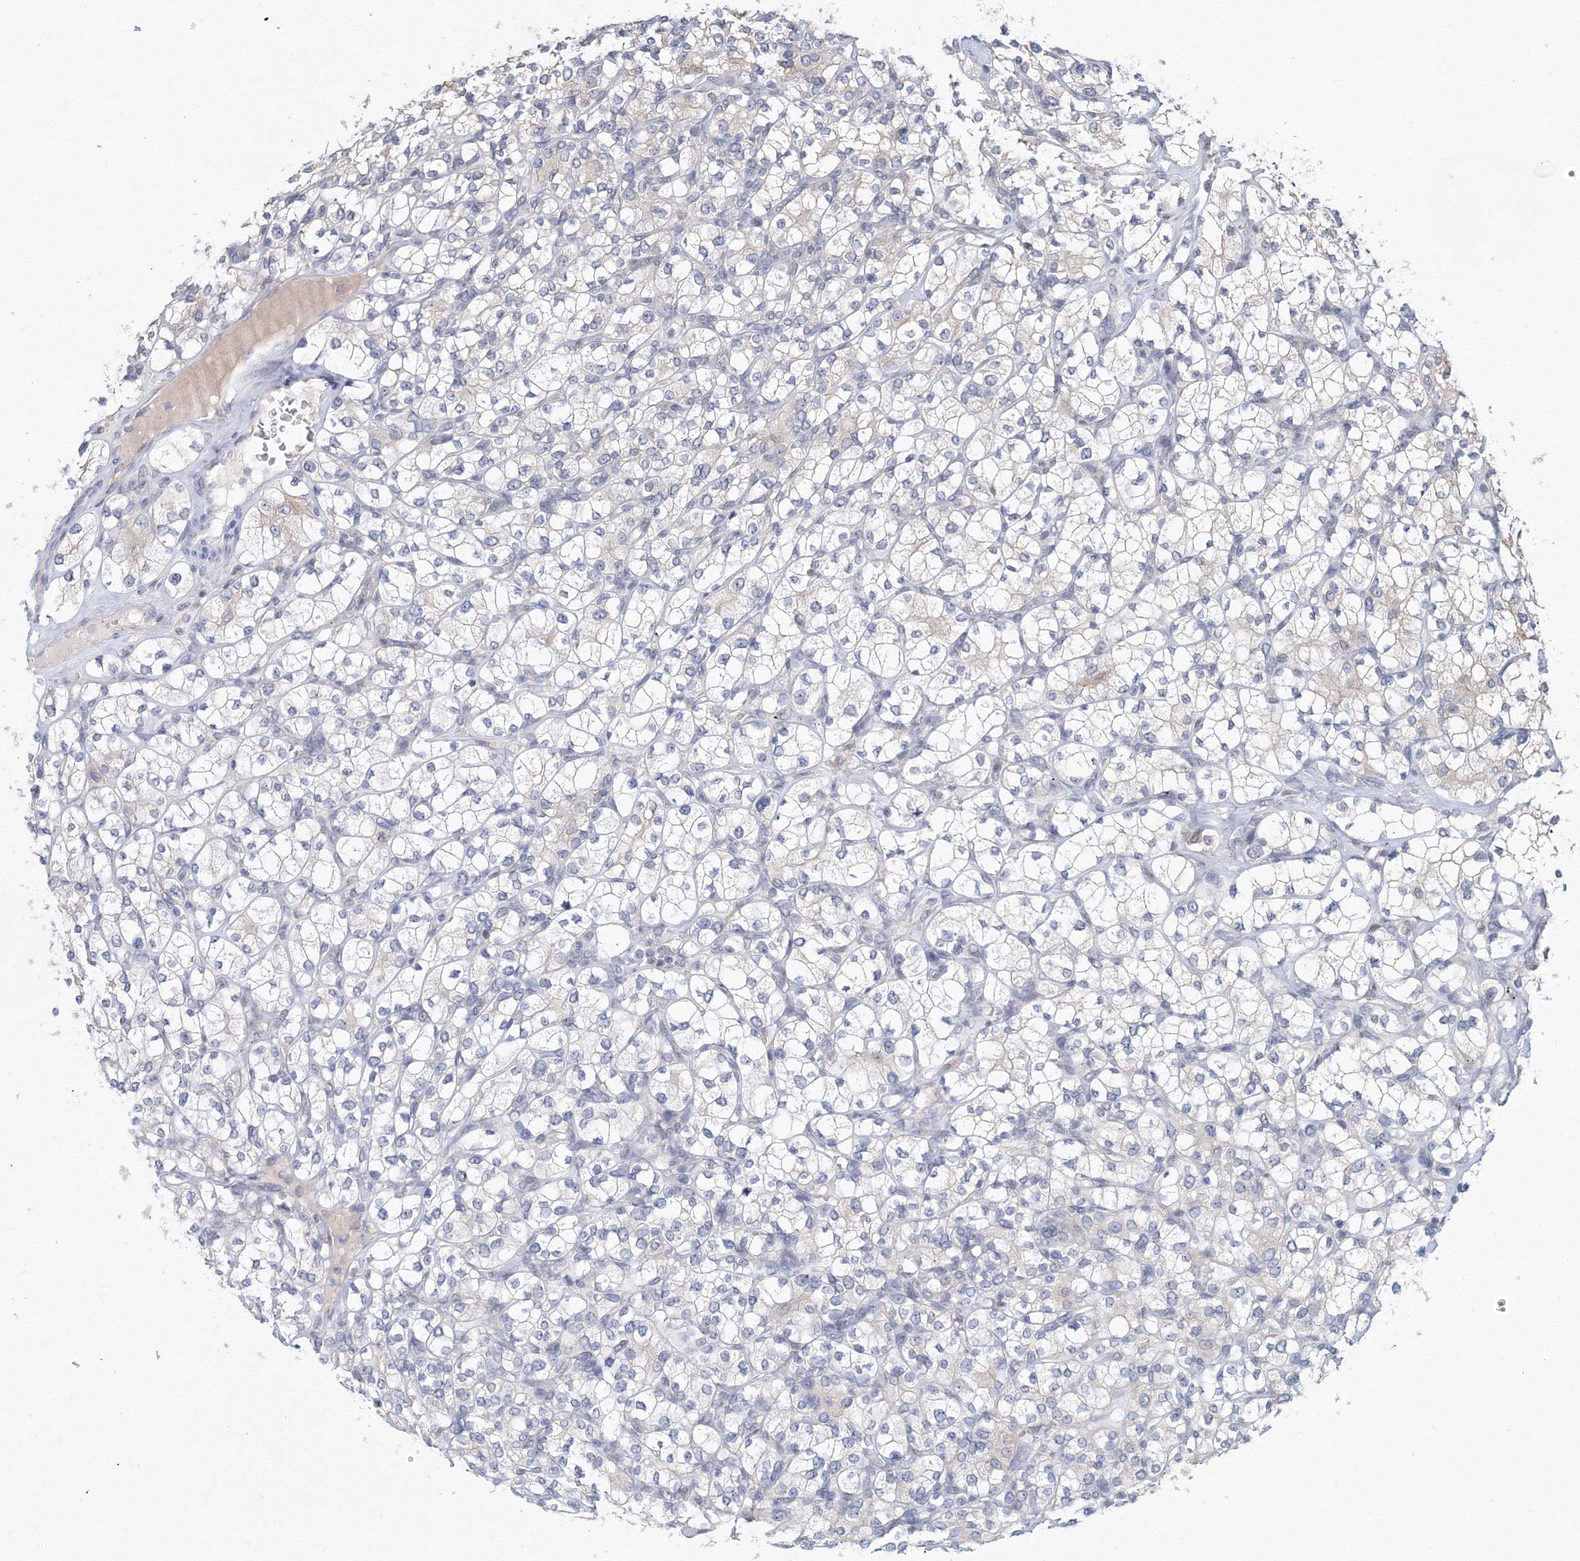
{"staining": {"intensity": "negative", "quantity": "none", "location": "none"}, "tissue": "renal cancer", "cell_type": "Tumor cells", "image_type": "cancer", "snomed": [{"axis": "morphology", "description": "Adenocarcinoma, NOS"}, {"axis": "topography", "description": "Kidney"}], "caption": "The histopathology image demonstrates no significant positivity in tumor cells of renal cancer. The staining was performed using DAB to visualize the protein expression in brown, while the nuclei were stained in blue with hematoxylin (Magnification: 20x).", "gene": "SLC7A7", "patient": {"sex": "male", "age": 77}}